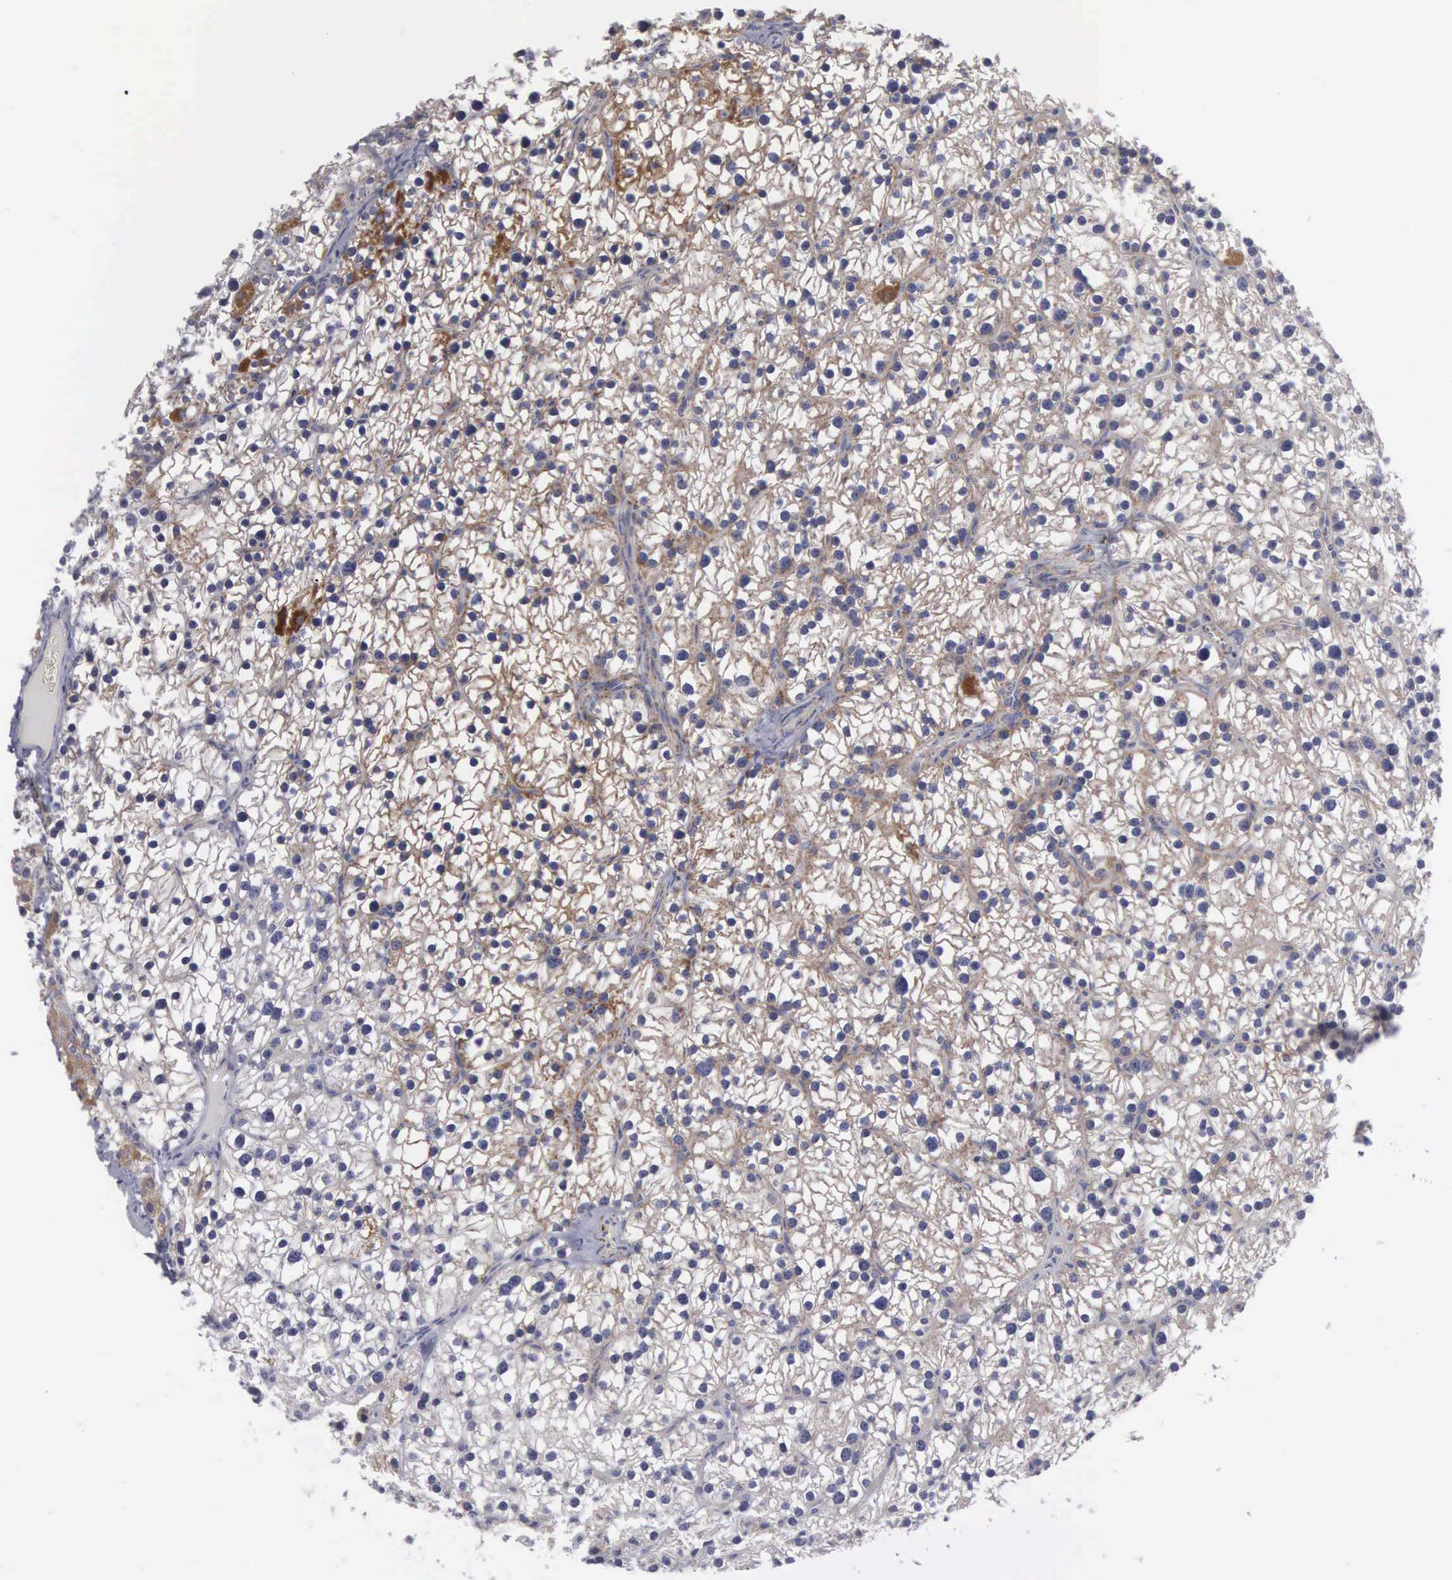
{"staining": {"intensity": "moderate", "quantity": "25%-75%", "location": "cytoplasmic/membranous"}, "tissue": "parathyroid gland", "cell_type": "Glandular cells", "image_type": "normal", "snomed": [{"axis": "morphology", "description": "Normal tissue, NOS"}, {"axis": "topography", "description": "Parathyroid gland"}], "caption": "Parathyroid gland stained with a brown dye exhibits moderate cytoplasmic/membranous positive staining in approximately 25%-75% of glandular cells.", "gene": "APOOL", "patient": {"sex": "female", "age": 54}}